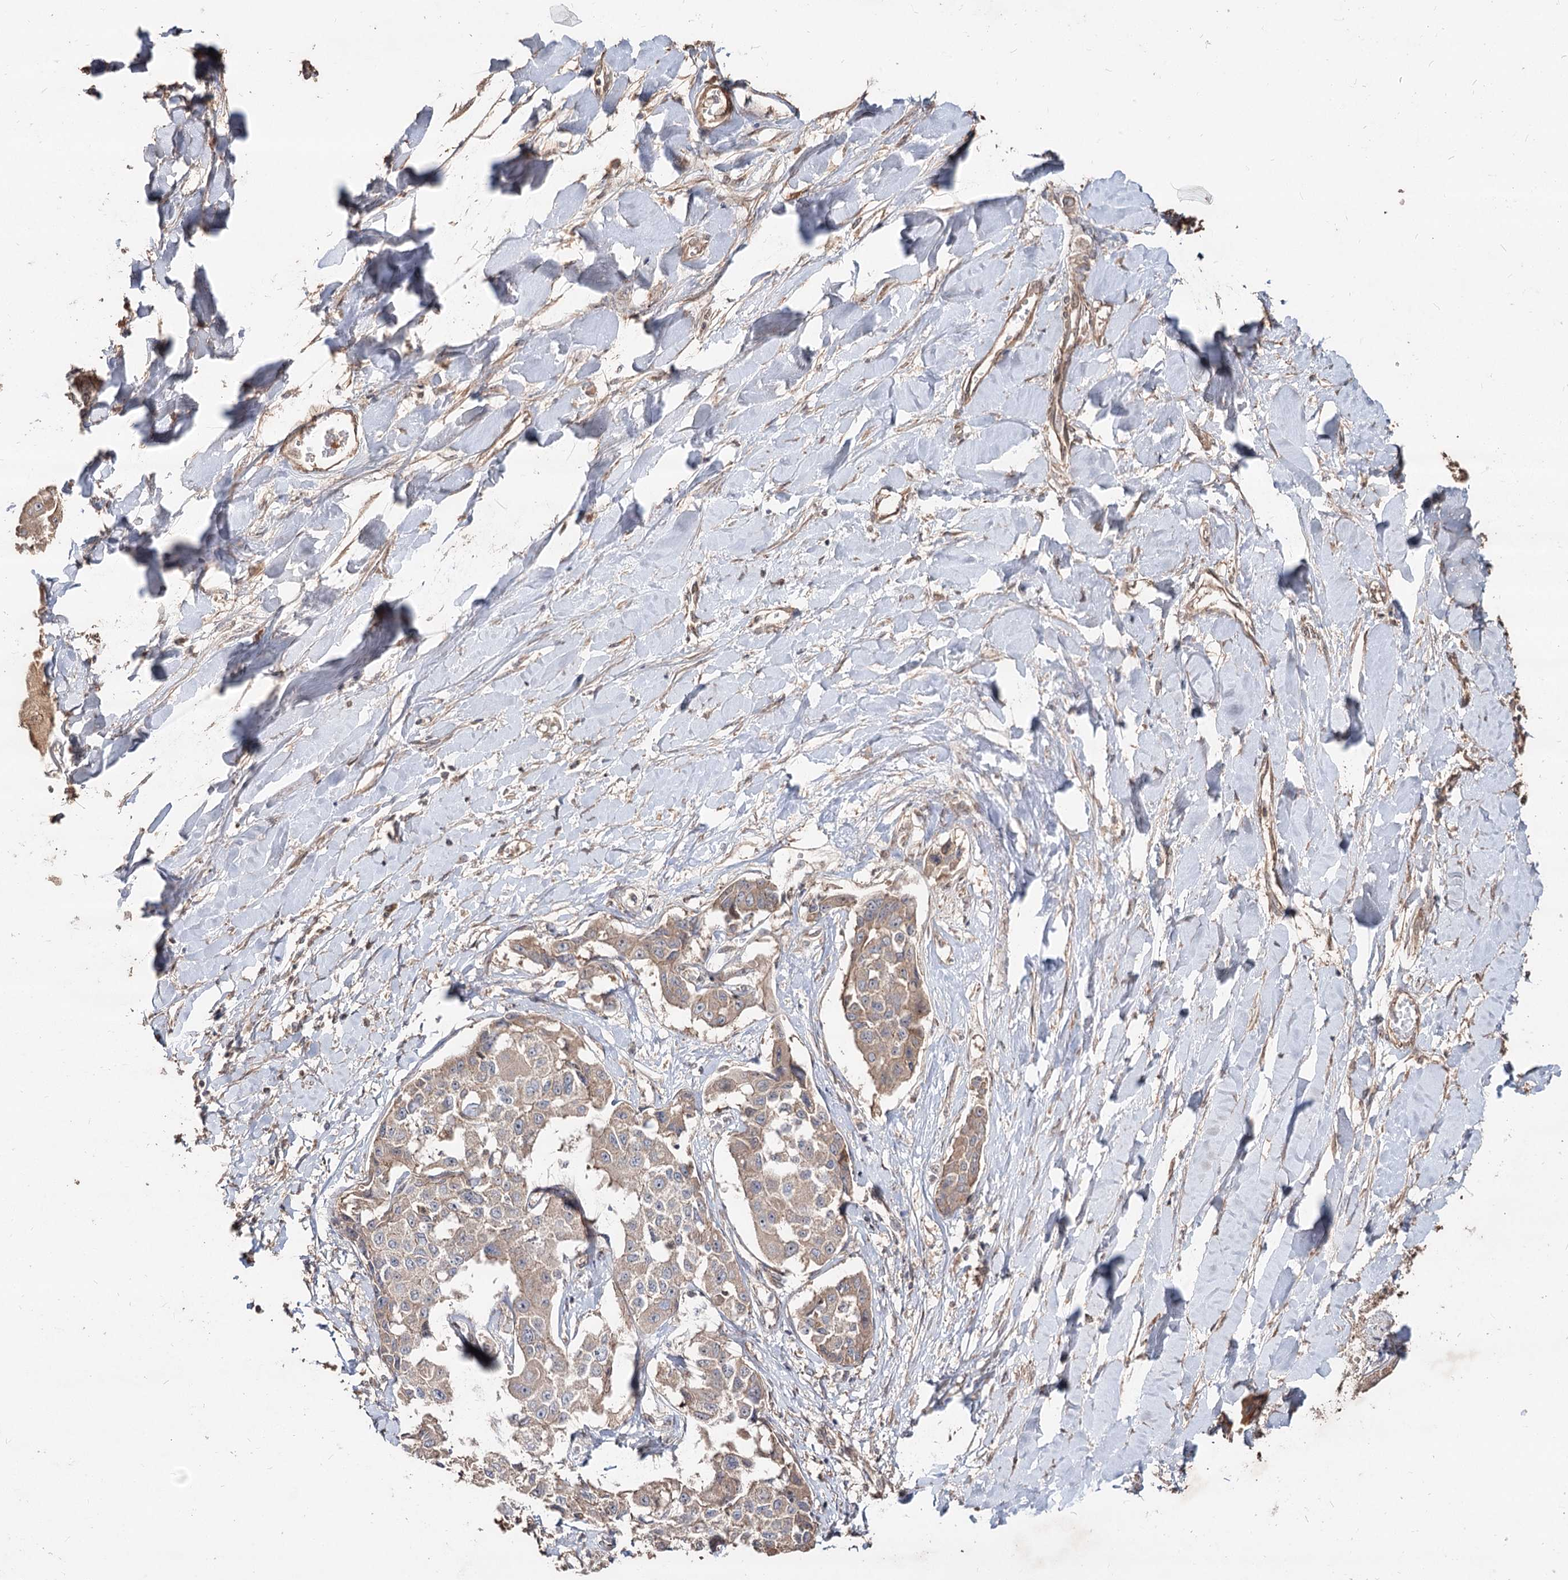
{"staining": {"intensity": "weak", "quantity": ">75%", "location": "cytoplasmic/membranous"}, "tissue": "liver cancer", "cell_type": "Tumor cells", "image_type": "cancer", "snomed": [{"axis": "morphology", "description": "Cholangiocarcinoma"}, {"axis": "topography", "description": "Liver"}], "caption": "Protein expression analysis of human liver cholangiocarcinoma reveals weak cytoplasmic/membranous expression in approximately >75% of tumor cells.", "gene": "SPART", "patient": {"sex": "male", "age": 59}}